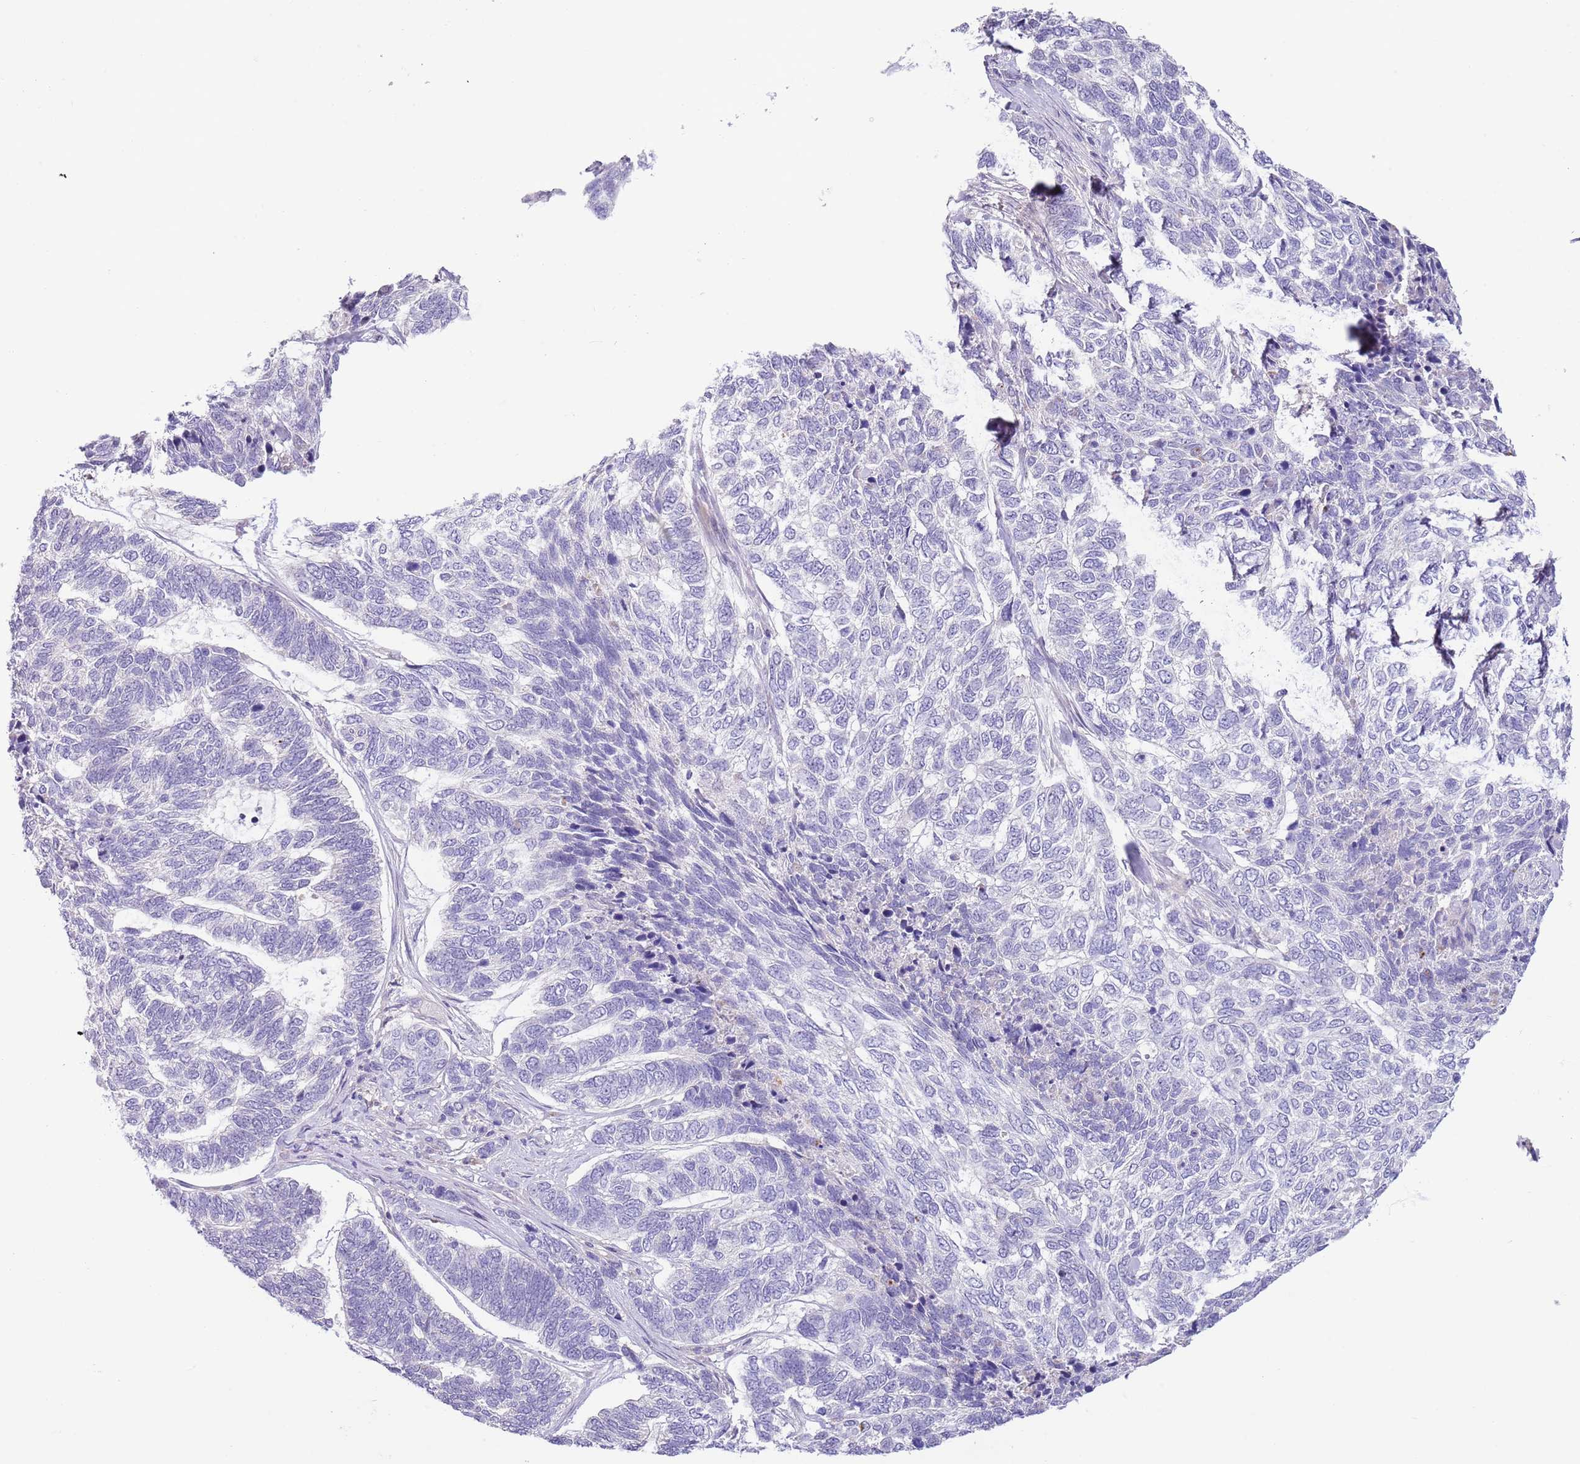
{"staining": {"intensity": "negative", "quantity": "none", "location": "none"}, "tissue": "skin cancer", "cell_type": "Tumor cells", "image_type": "cancer", "snomed": [{"axis": "morphology", "description": "Basal cell carcinoma"}, {"axis": "topography", "description": "Skin"}], "caption": "Immunohistochemical staining of skin cancer (basal cell carcinoma) shows no significant positivity in tumor cells. Brightfield microscopy of immunohistochemistry (IHC) stained with DAB (brown) and hematoxylin (blue), captured at high magnification.", "gene": "AP1S2", "patient": {"sex": "female", "age": 65}}